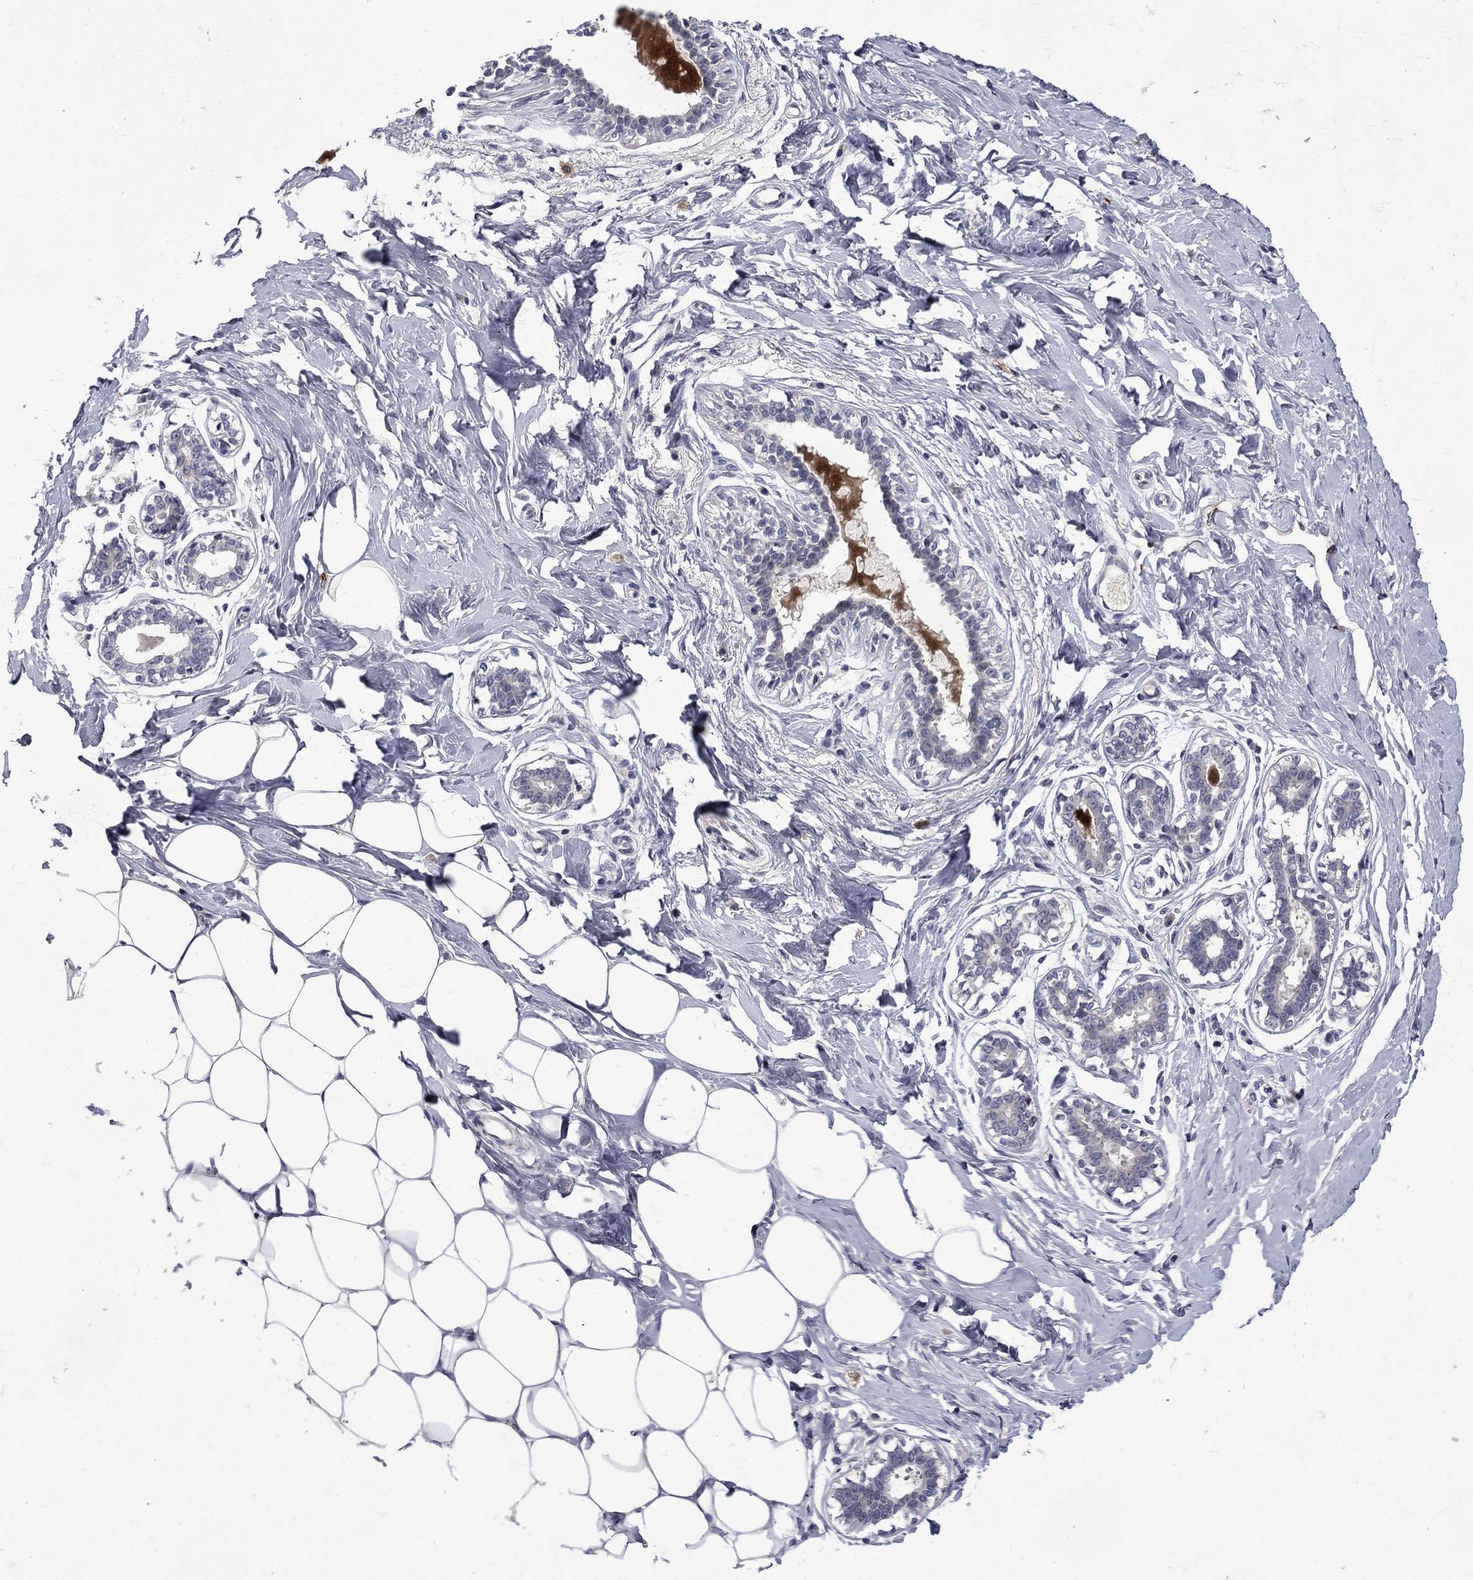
{"staining": {"intensity": "negative", "quantity": "none", "location": "none"}, "tissue": "breast", "cell_type": "Adipocytes", "image_type": "normal", "snomed": [{"axis": "morphology", "description": "Normal tissue, NOS"}, {"axis": "morphology", "description": "Lobular carcinoma, in situ"}, {"axis": "topography", "description": "Breast"}], "caption": "High magnification brightfield microscopy of normal breast stained with DAB (brown) and counterstained with hematoxylin (blue): adipocytes show no significant expression. (Immunohistochemistry (ihc), brightfield microscopy, high magnification).", "gene": "STAB2", "patient": {"sex": "female", "age": 35}}